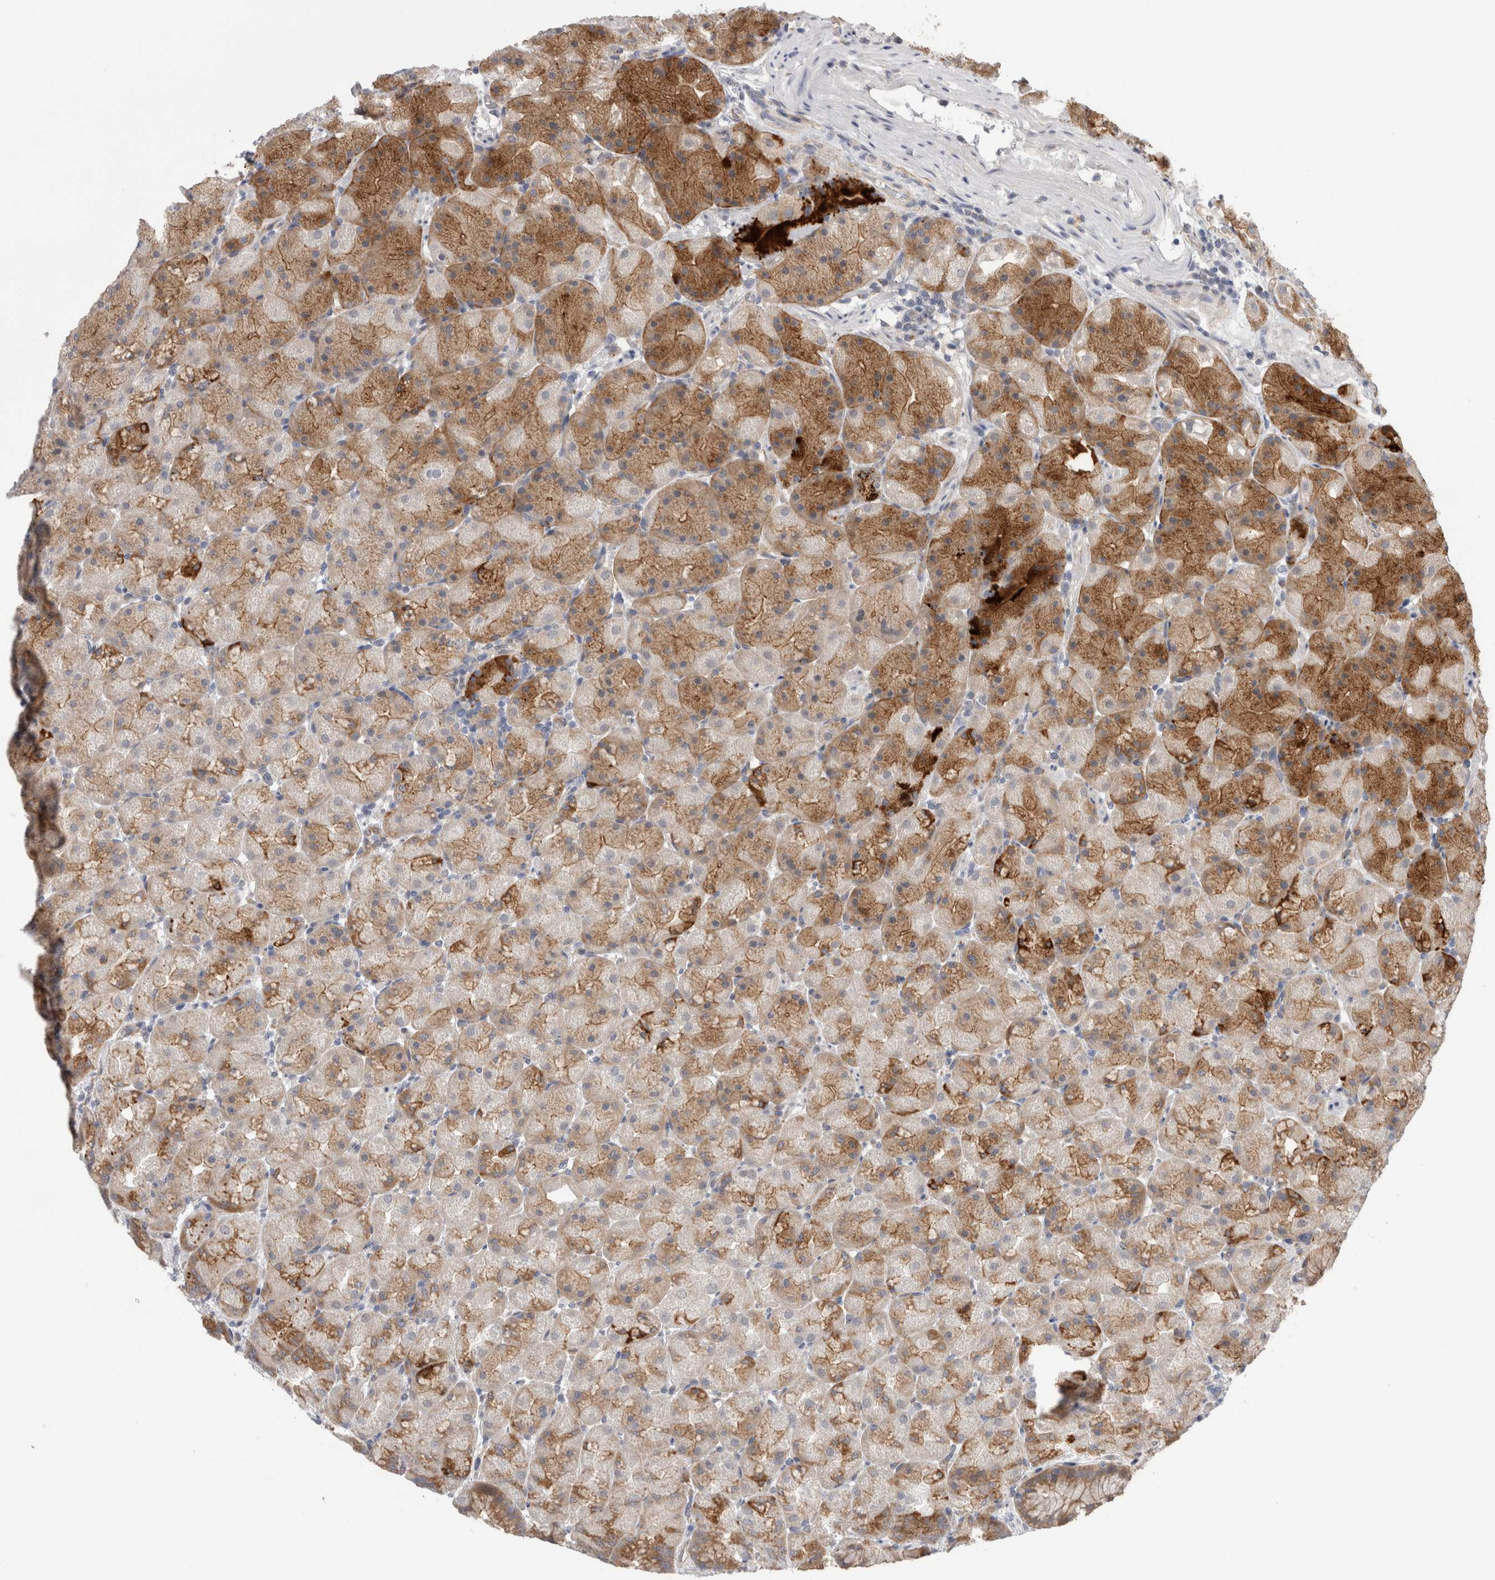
{"staining": {"intensity": "moderate", "quantity": ">75%", "location": "cytoplasmic/membranous"}, "tissue": "stomach", "cell_type": "Glandular cells", "image_type": "normal", "snomed": [{"axis": "morphology", "description": "Normal tissue, NOS"}, {"axis": "topography", "description": "Stomach, upper"}, {"axis": "topography", "description": "Stomach"}], "caption": "This is an image of IHC staining of benign stomach, which shows moderate expression in the cytoplasmic/membranous of glandular cells.", "gene": "TAFA5", "patient": {"sex": "male", "age": 48}}